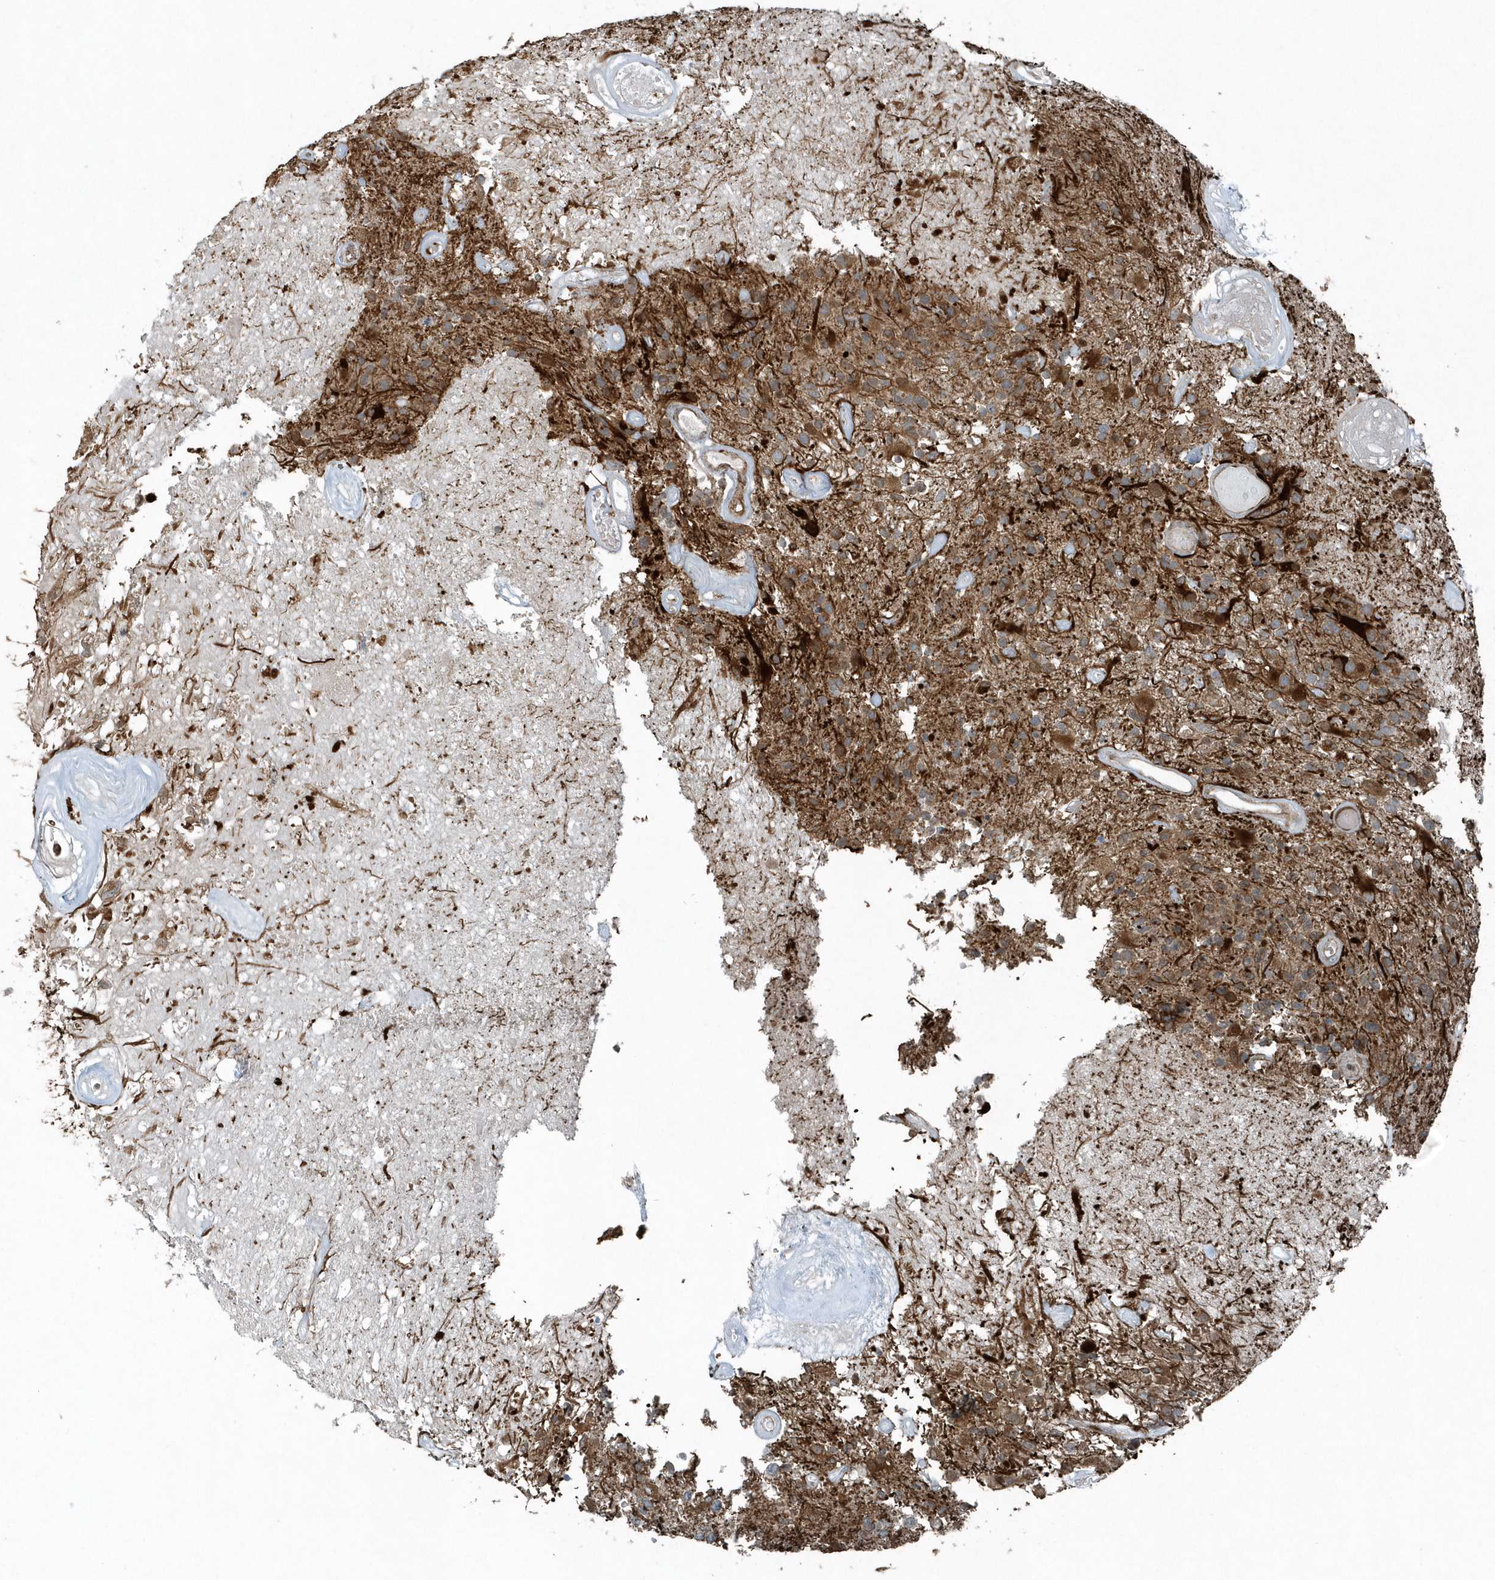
{"staining": {"intensity": "moderate", "quantity": "25%-75%", "location": "cytoplasmic/membranous"}, "tissue": "glioma", "cell_type": "Tumor cells", "image_type": "cancer", "snomed": [{"axis": "morphology", "description": "Glioma, malignant, High grade"}, {"axis": "morphology", "description": "Glioblastoma, NOS"}, {"axis": "topography", "description": "Brain"}], "caption": "Immunohistochemistry (IHC) staining of glioblastoma, which reveals medium levels of moderate cytoplasmic/membranous positivity in approximately 25%-75% of tumor cells indicating moderate cytoplasmic/membranous protein expression. The staining was performed using DAB (3,3'-diaminobenzidine) (brown) for protein detection and nuclei were counterstained in hematoxylin (blue).", "gene": "GCC2", "patient": {"sex": "male", "age": 60}}